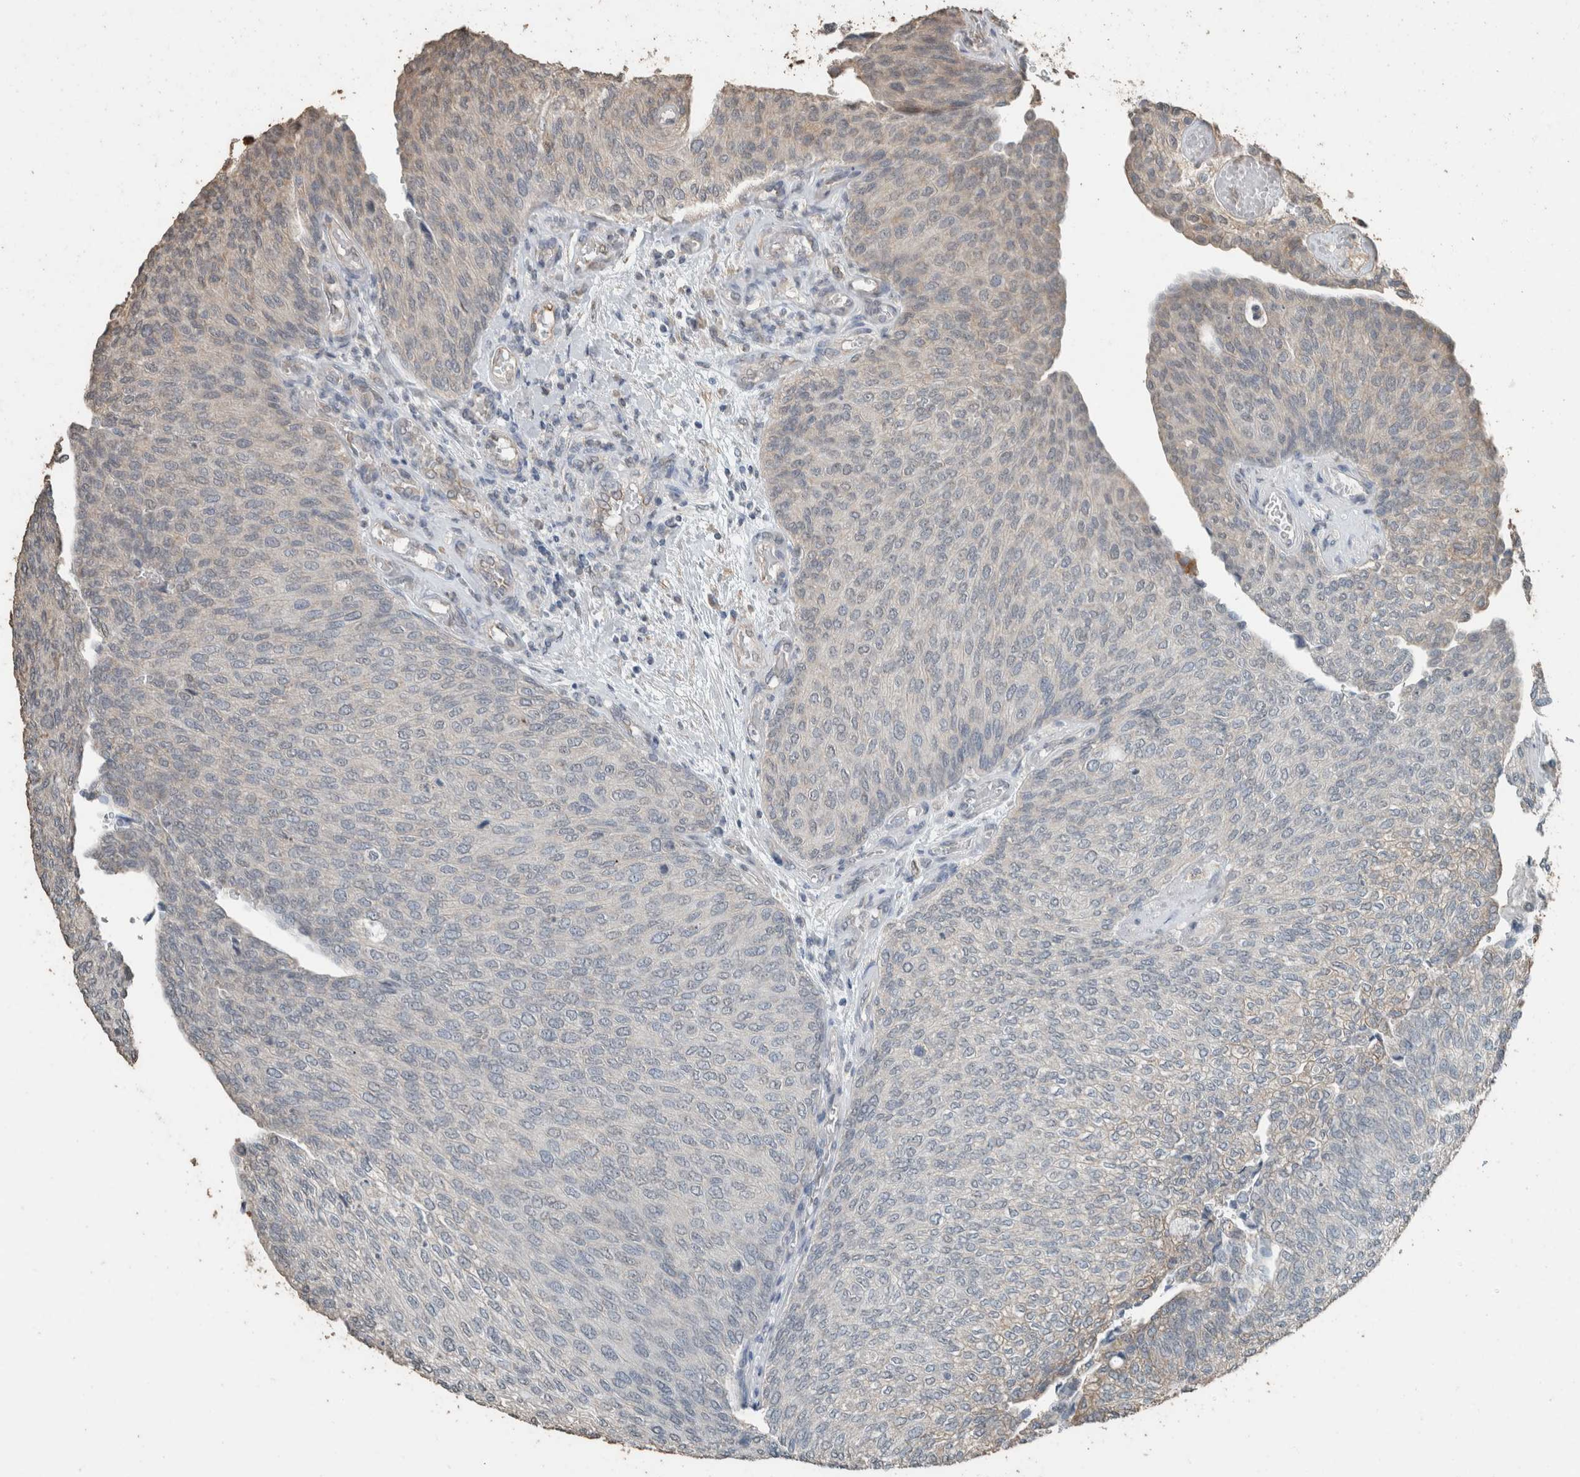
{"staining": {"intensity": "negative", "quantity": "none", "location": "none"}, "tissue": "urothelial cancer", "cell_type": "Tumor cells", "image_type": "cancer", "snomed": [{"axis": "morphology", "description": "Urothelial carcinoma, Low grade"}, {"axis": "topography", "description": "Urinary bladder"}], "caption": "Tumor cells are negative for protein expression in human urothelial cancer. (DAB (3,3'-diaminobenzidine) immunohistochemistry (IHC) with hematoxylin counter stain).", "gene": "ACVR2B", "patient": {"sex": "female", "age": 79}}